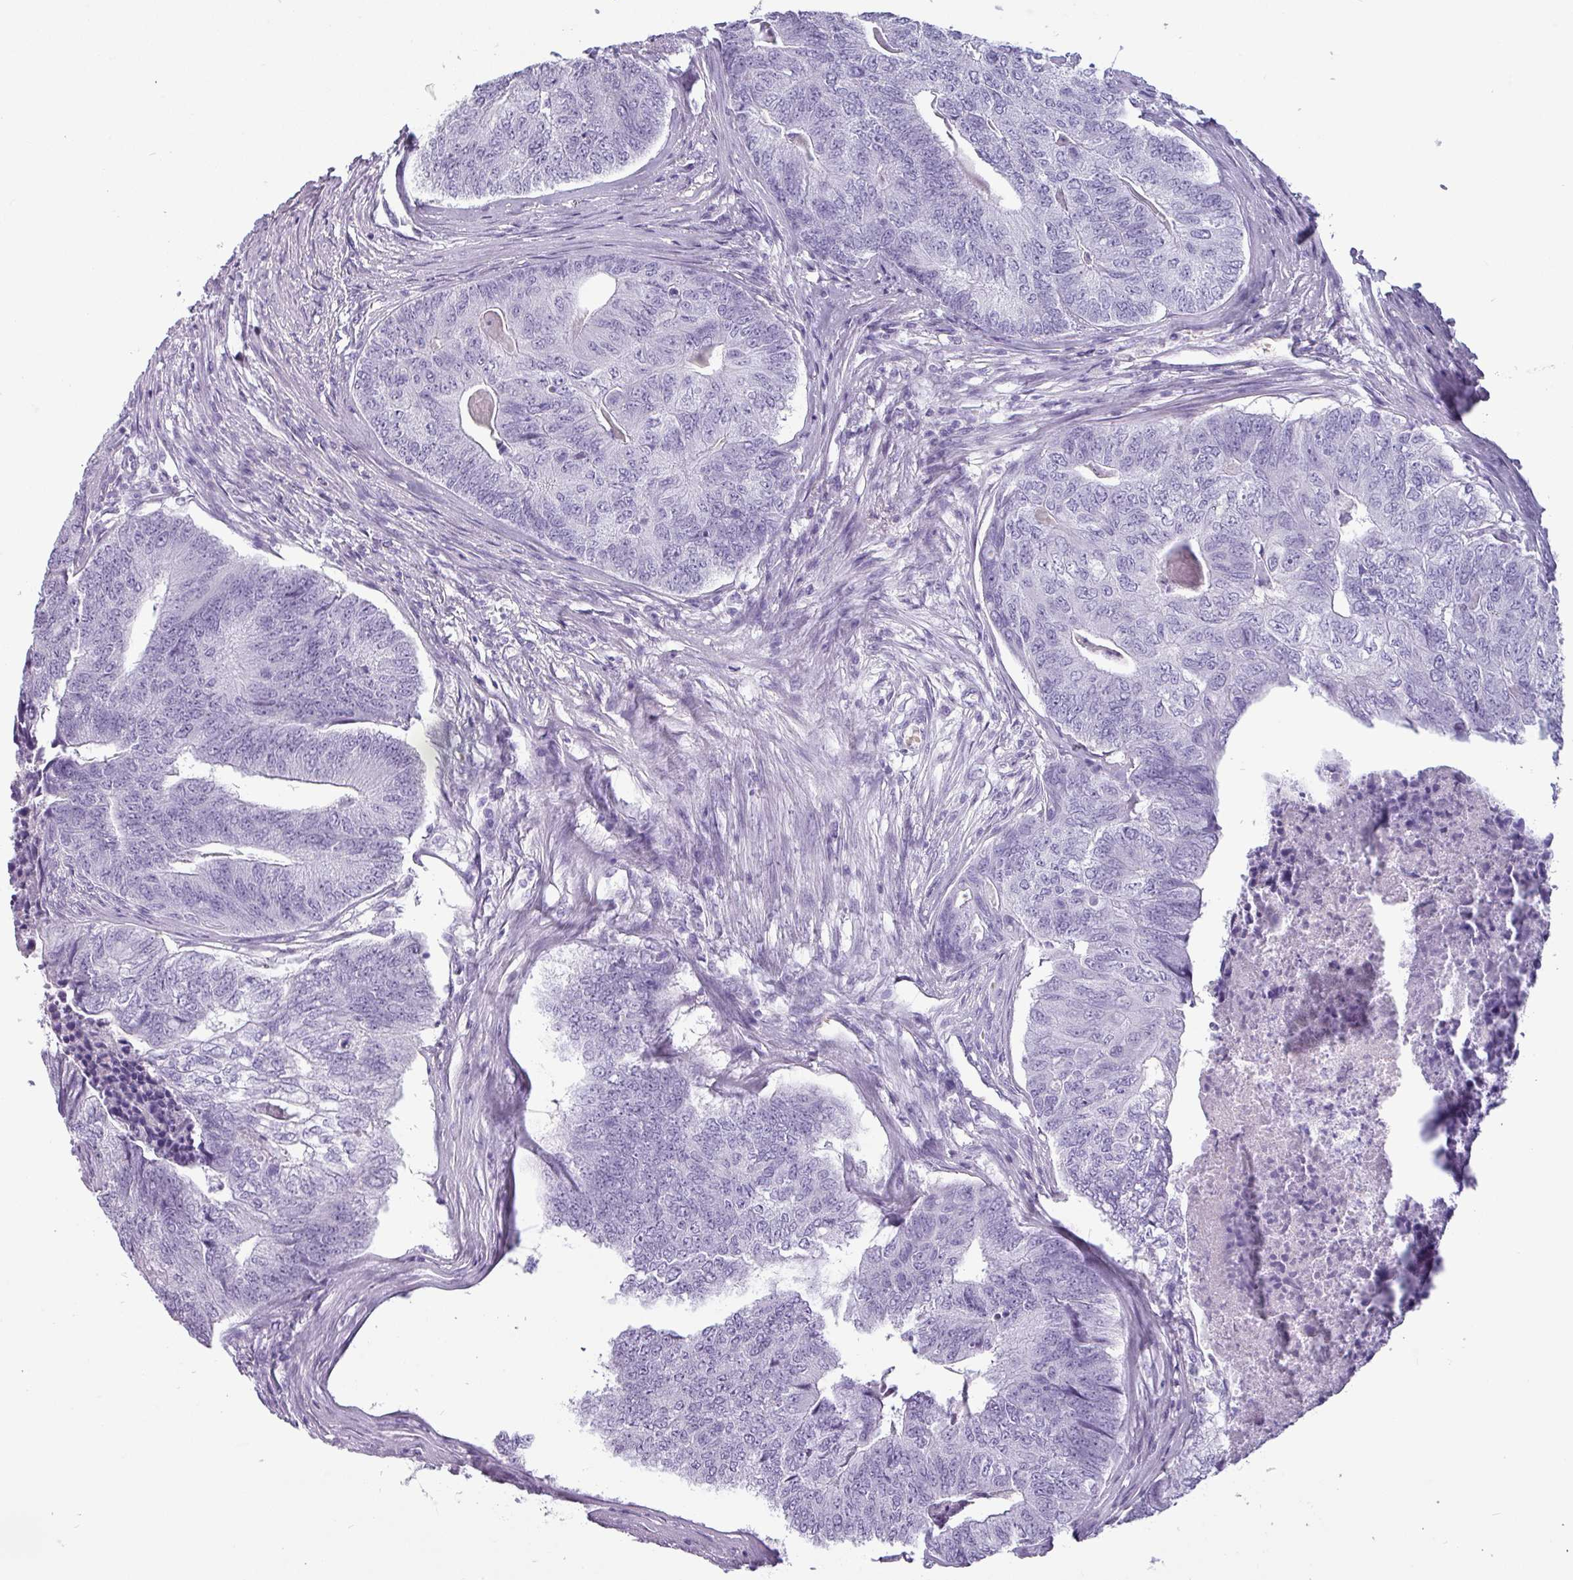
{"staining": {"intensity": "negative", "quantity": "none", "location": "none"}, "tissue": "colorectal cancer", "cell_type": "Tumor cells", "image_type": "cancer", "snomed": [{"axis": "morphology", "description": "Adenocarcinoma, NOS"}, {"axis": "topography", "description": "Colon"}], "caption": "Photomicrograph shows no significant protein expression in tumor cells of colorectal cancer.", "gene": "CRYBB2", "patient": {"sex": "female", "age": 67}}